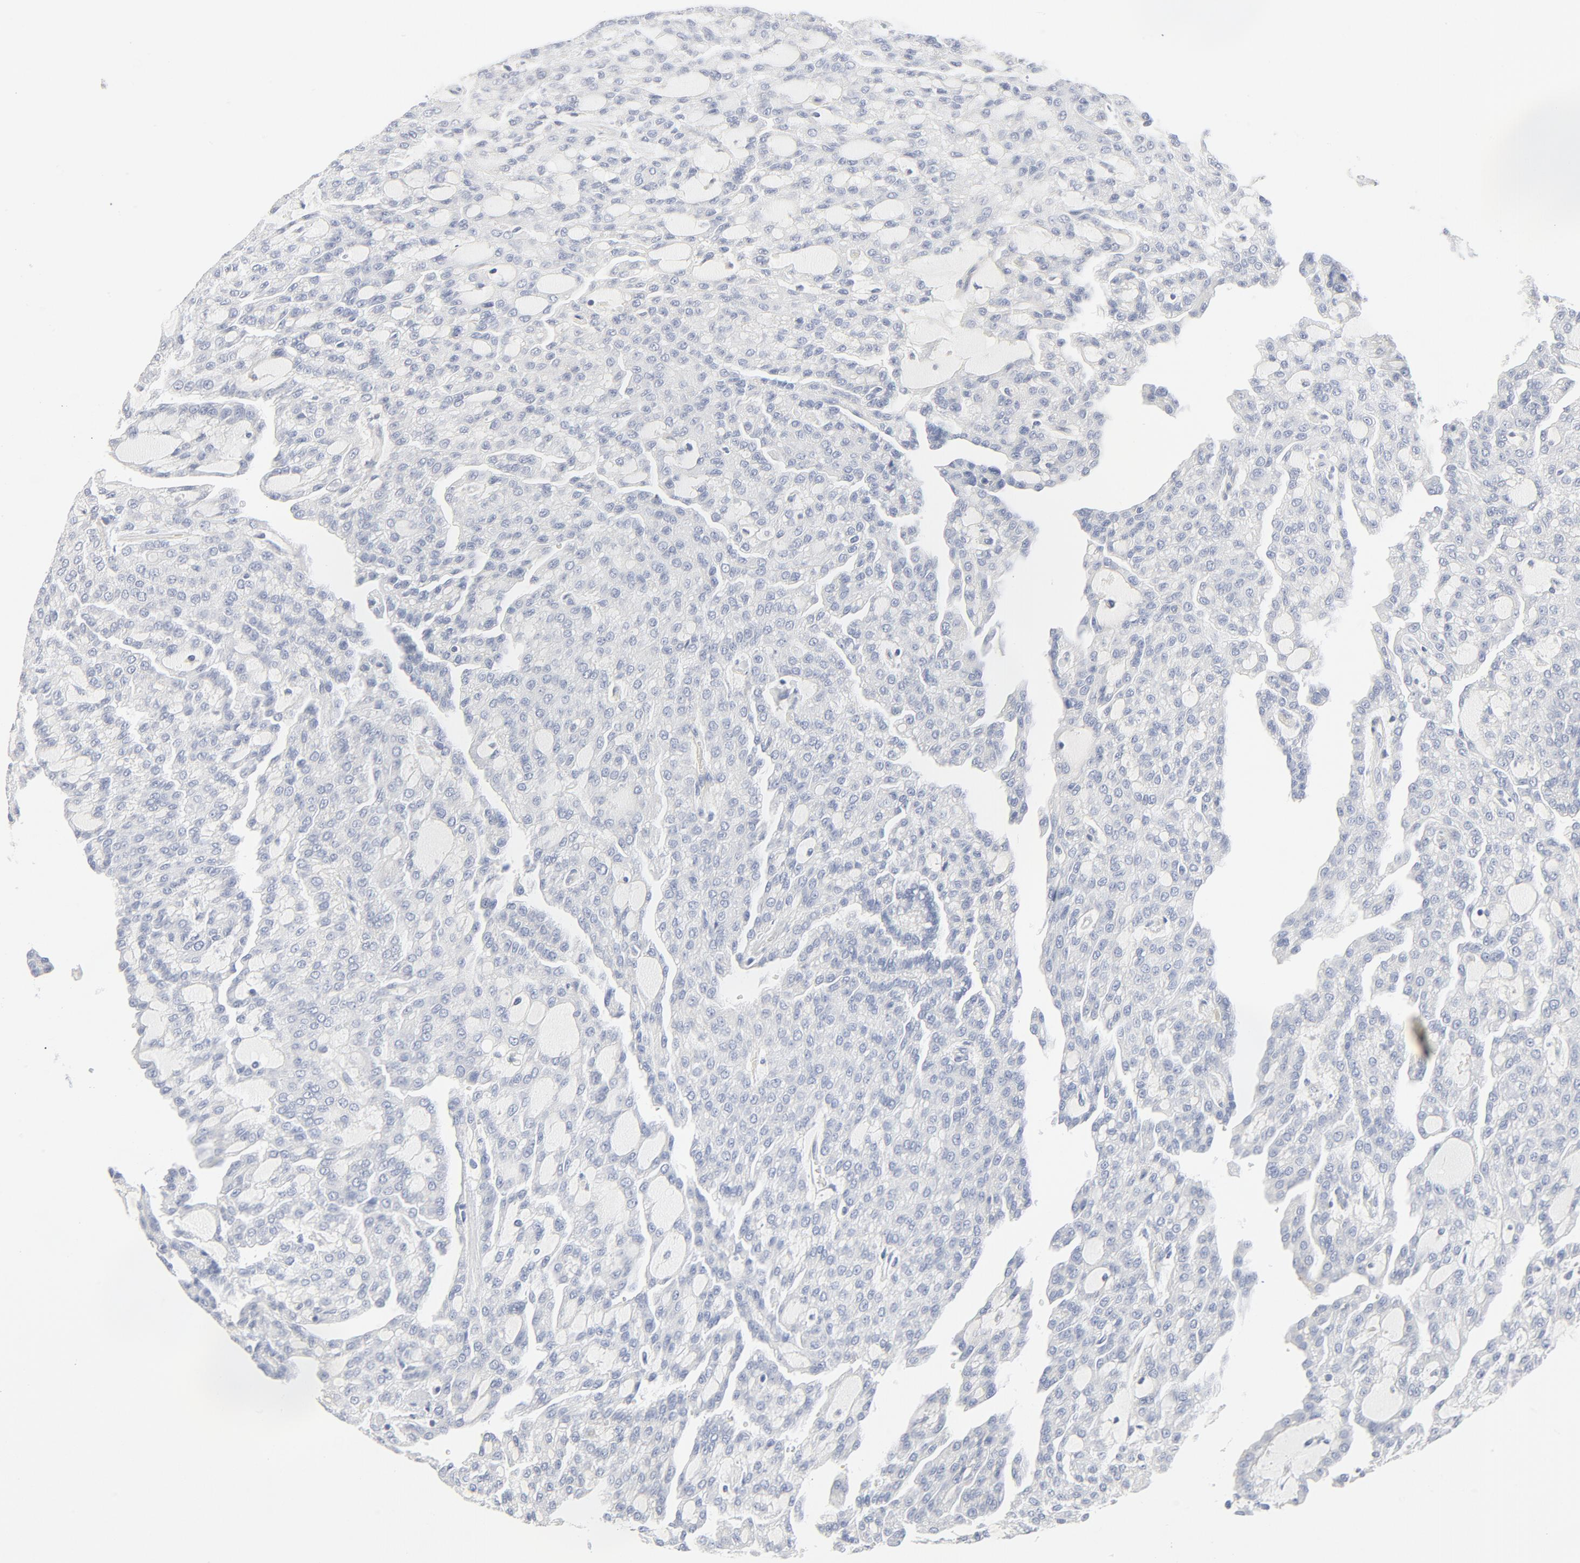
{"staining": {"intensity": "negative", "quantity": "none", "location": "none"}, "tissue": "renal cancer", "cell_type": "Tumor cells", "image_type": "cancer", "snomed": [{"axis": "morphology", "description": "Adenocarcinoma, NOS"}, {"axis": "topography", "description": "Kidney"}], "caption": "Immunohistochemistry image of neoplastic tissue: renal cancer (adenocarcinoma) stained with DAB (3,3'-diaminobenzidine) reveals no significant protein staining in tumor cells.", "gene": "RABEP1", "patient": {"sex": "male", "age": 63}}